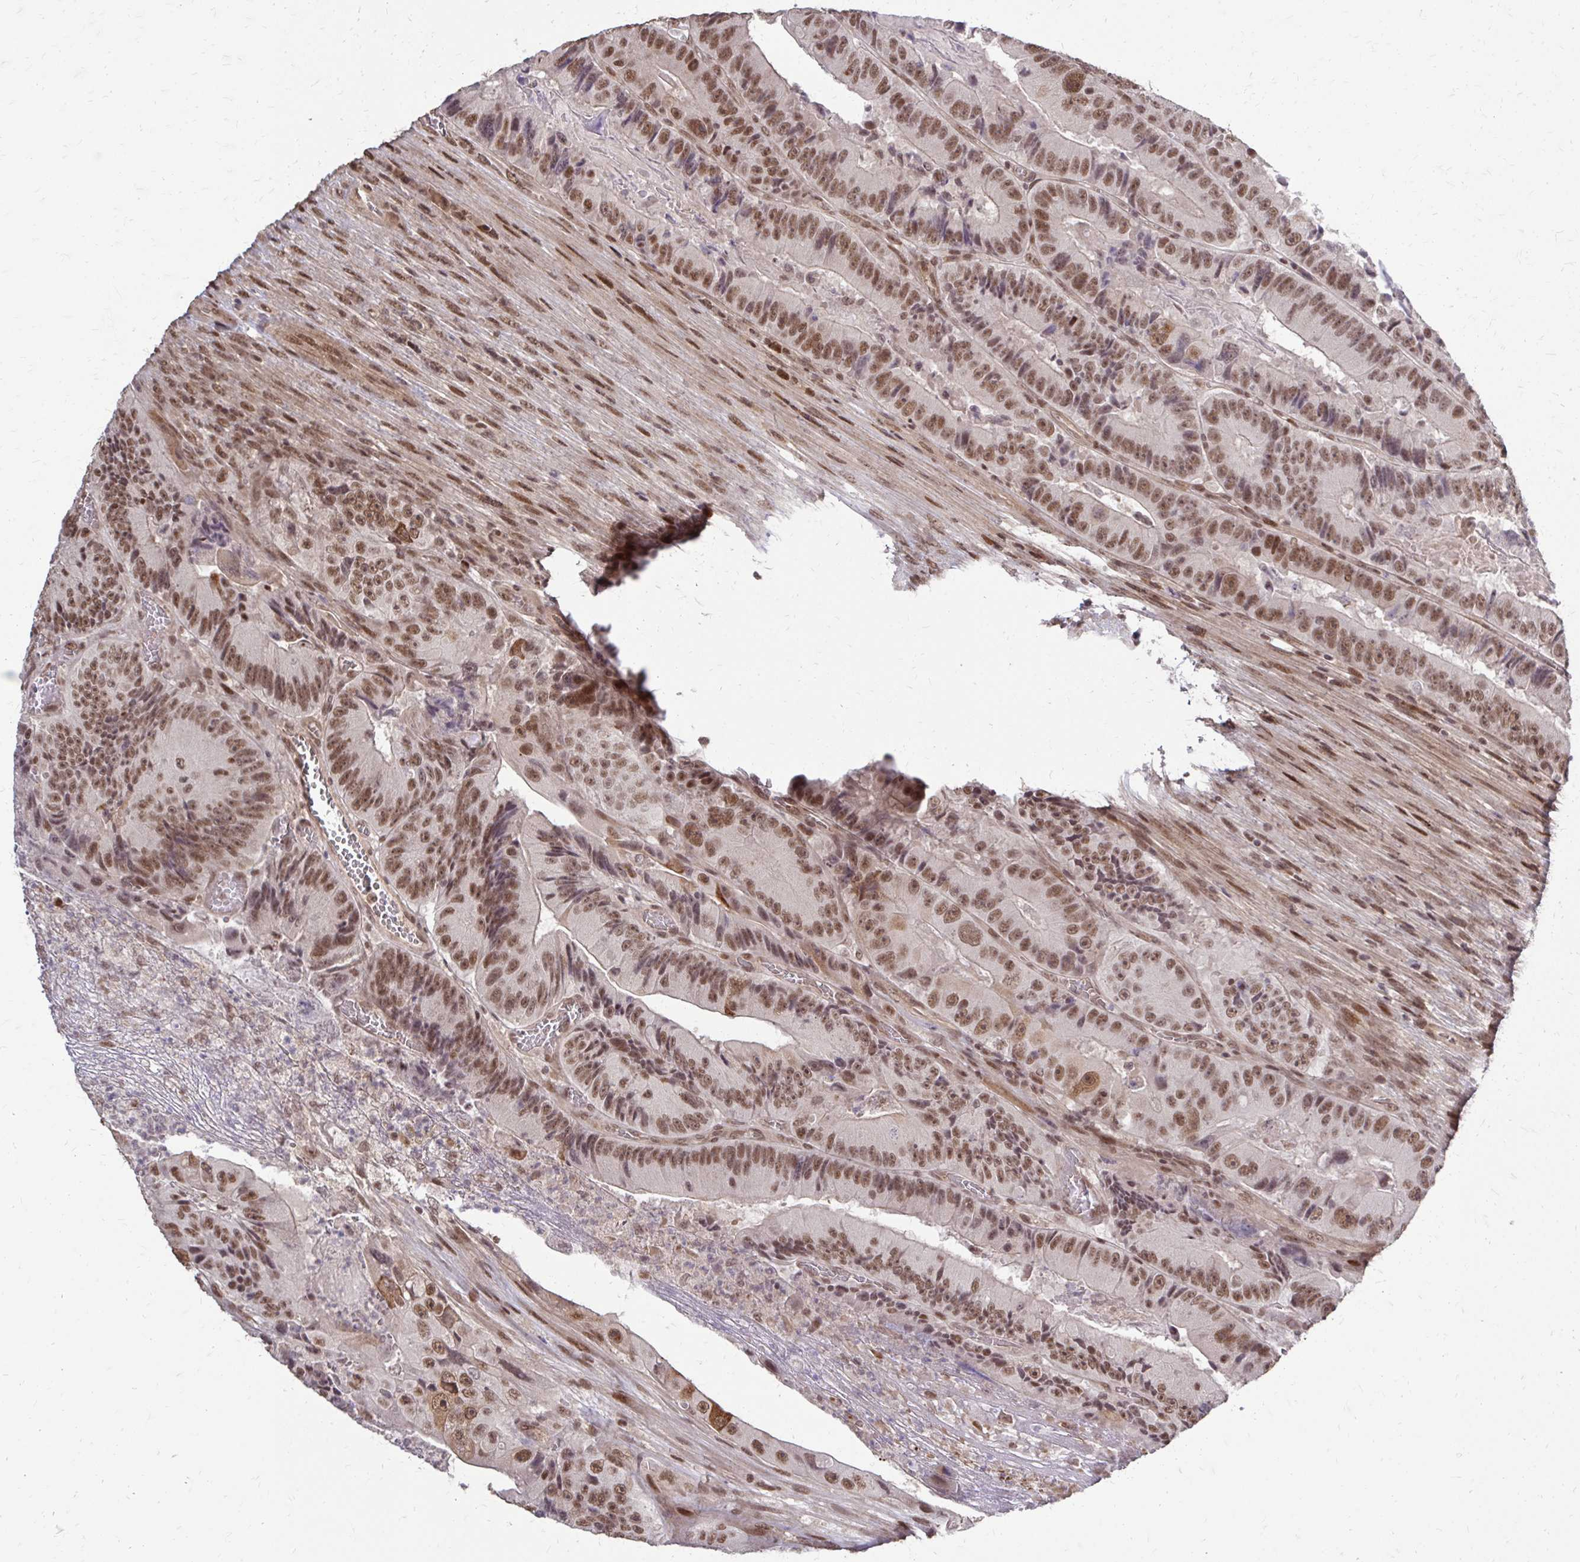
{"staining": {"intensity": "moderate", "quantity": ">75%", "location": "nuclear"}, "tissue": "colorectal cancer", "cell_type": "Tumor cells", "image_type": "cancer", "snomed": [{"axis": "morphology", "description": "Adenocarcinoma, NOS"}, {"axis": "topography", "description": "Colon"}], "caption": "Immunohistochemical staining of human colorectal cancer displays medium levels of moderate nuclear staining in approximately >75% of tumor cells.", "gene": "SS18", "patient": {"sex": "female", "age": 86}}